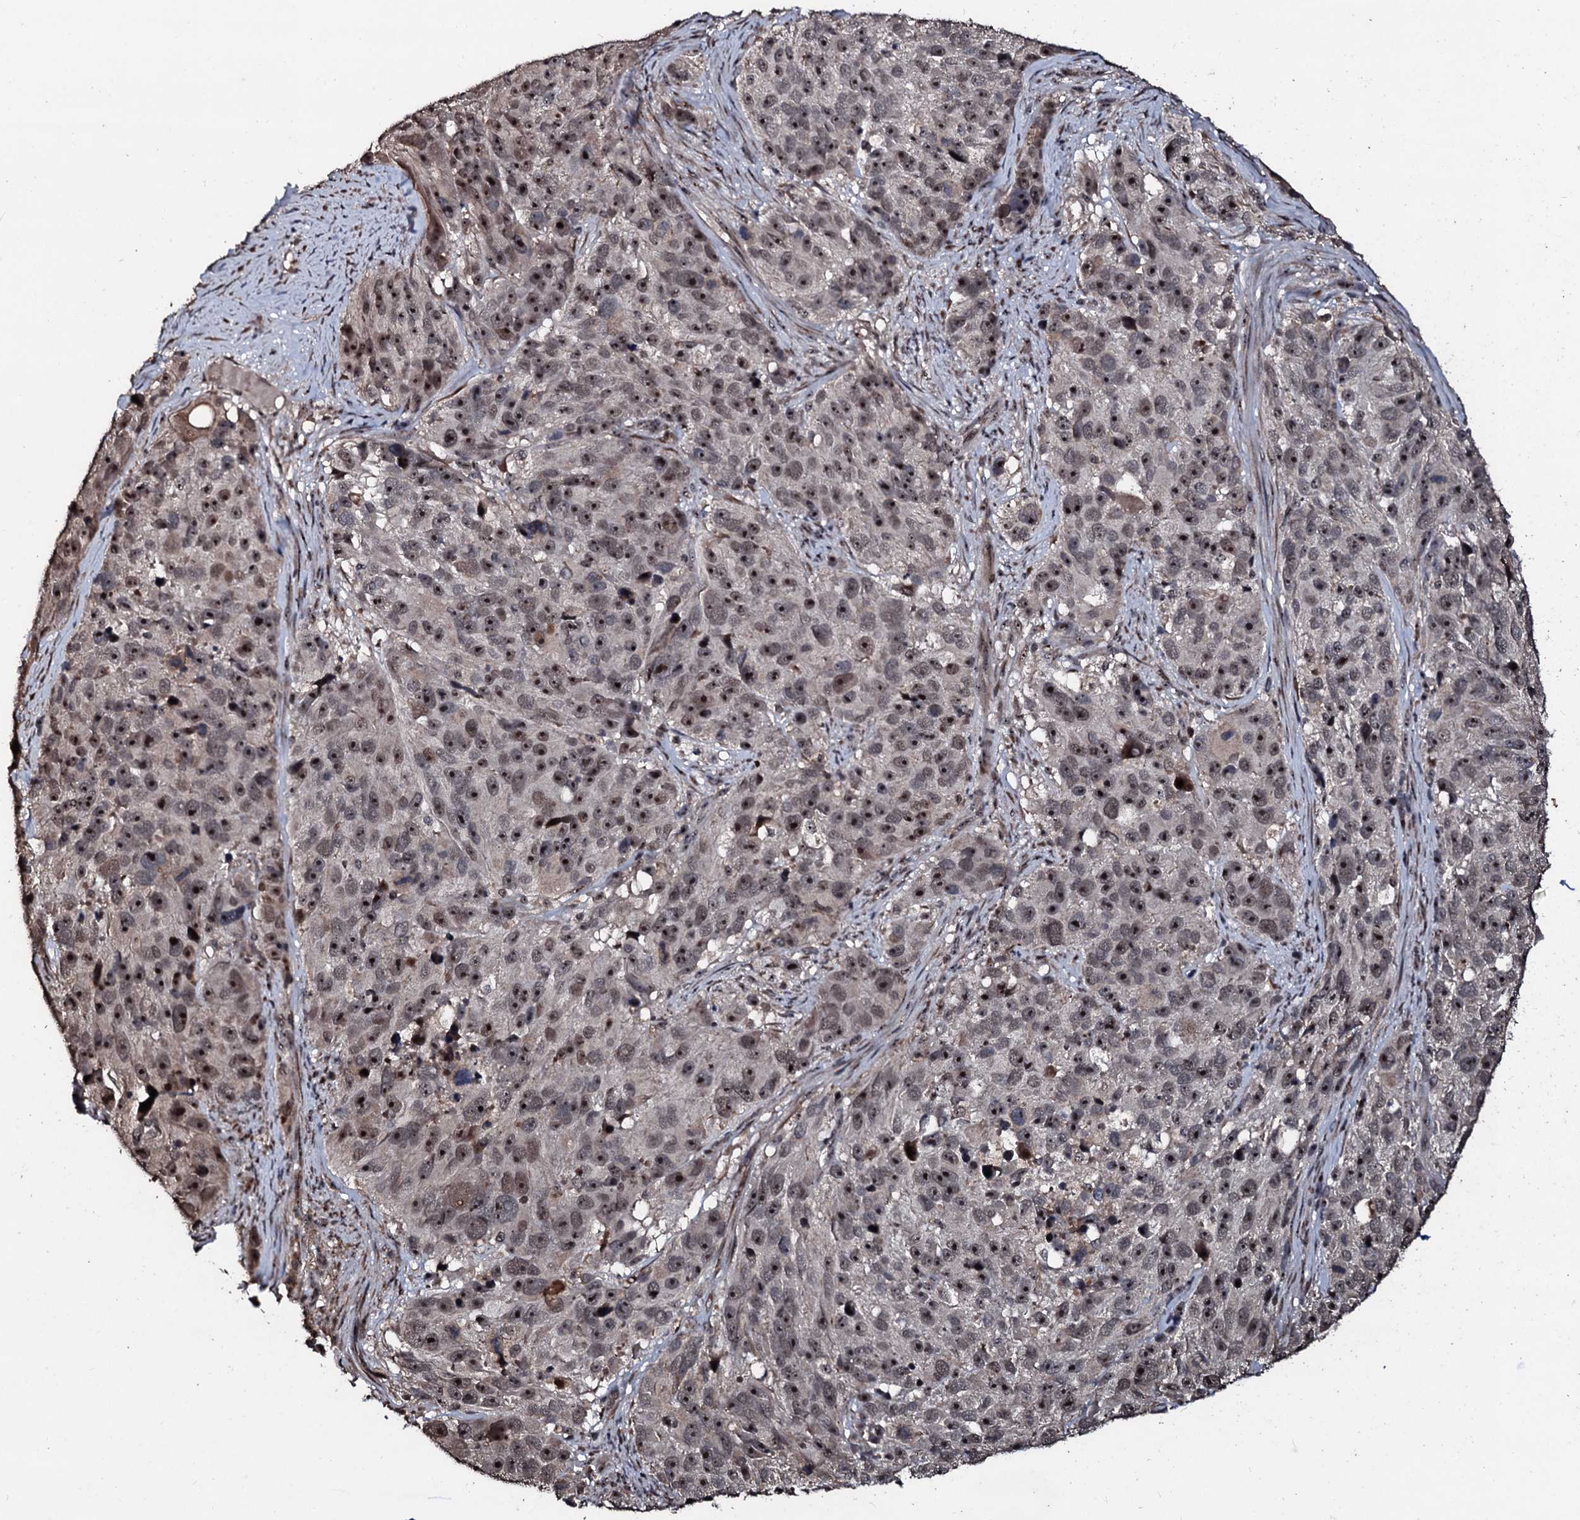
{"staining": {"intensity": "moderate", "quantity": ">75%", "location": "nuclear"}, "tissue": "melanoma", "cell_type": "Tumor cells", "image_type": "cancer", "snomed": [{"axis": "morphology", "description": "Malignant melanoma, NOS"}, {"axis": "topography", "description": "Skin"}], "caption": "Tumor cells show moderate nuclear expression in about >75% of cells in melanoma.", "gene": "SUPT7L", "patient": {"sex": "male", "age": 84}}